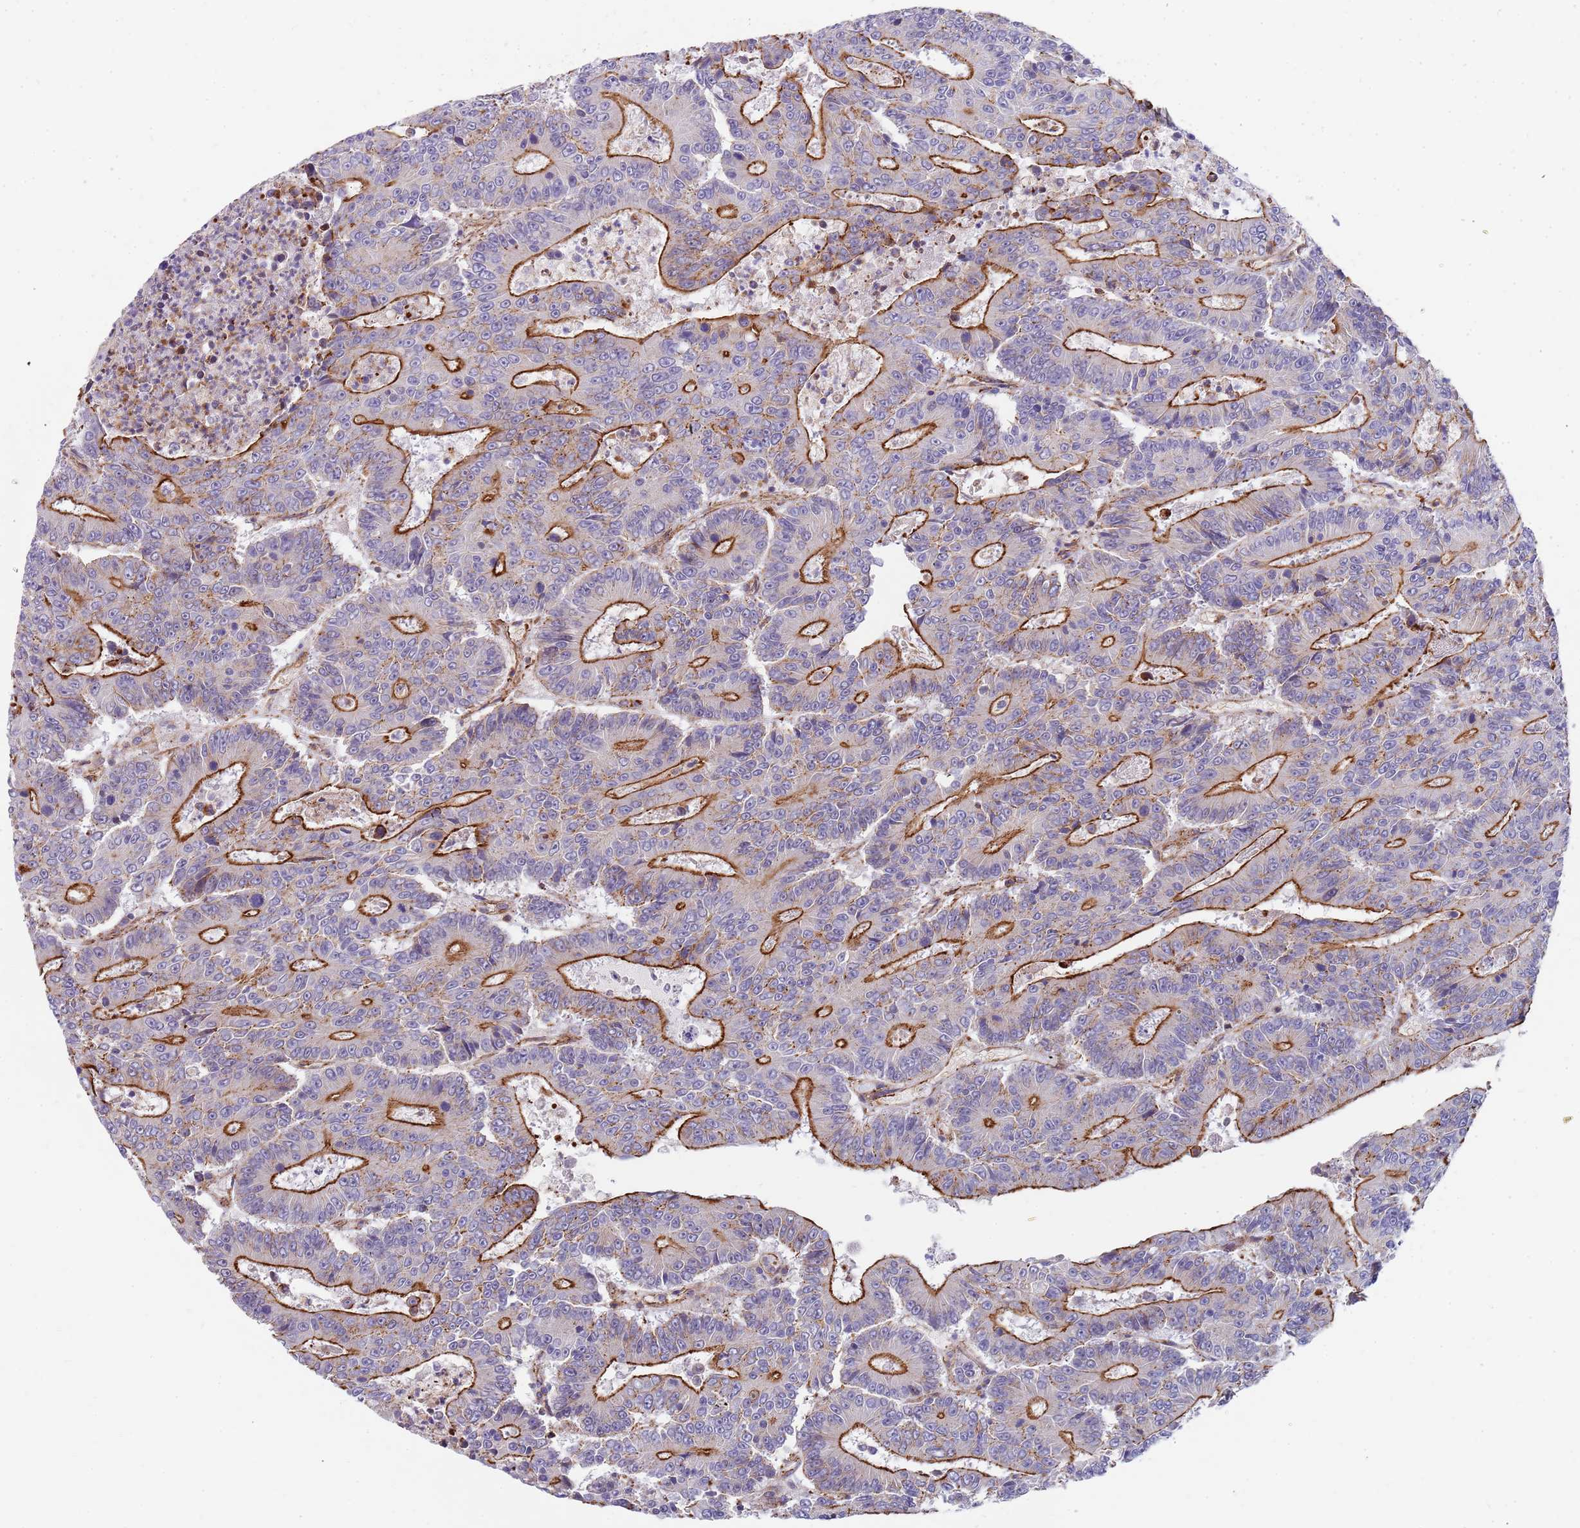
{"staining": {"intensity": "strong", "quantity": "25%-75%", "location": "cytoplasmic/membranous"}, "tissue": "colorectal cancer", "cell_type": "Tumor cells", "image_type": "cancer", "snomed": [{"axis": "morphology", "description": "Adenocarcinoma, NOS"}, {"axis": "topography", "description": "Colon"}], "caption": "Protein staining of colorectal cancer (adenocarcinoma) tissue displays strong cytoplasmic/membranous staining in about 25%-75% of tumor cells. (brown staining indicates protein expression, while blue staining denotes nuclei).", "gene": "GFRAL", "patient": {"sex": "male", "age": 83}}